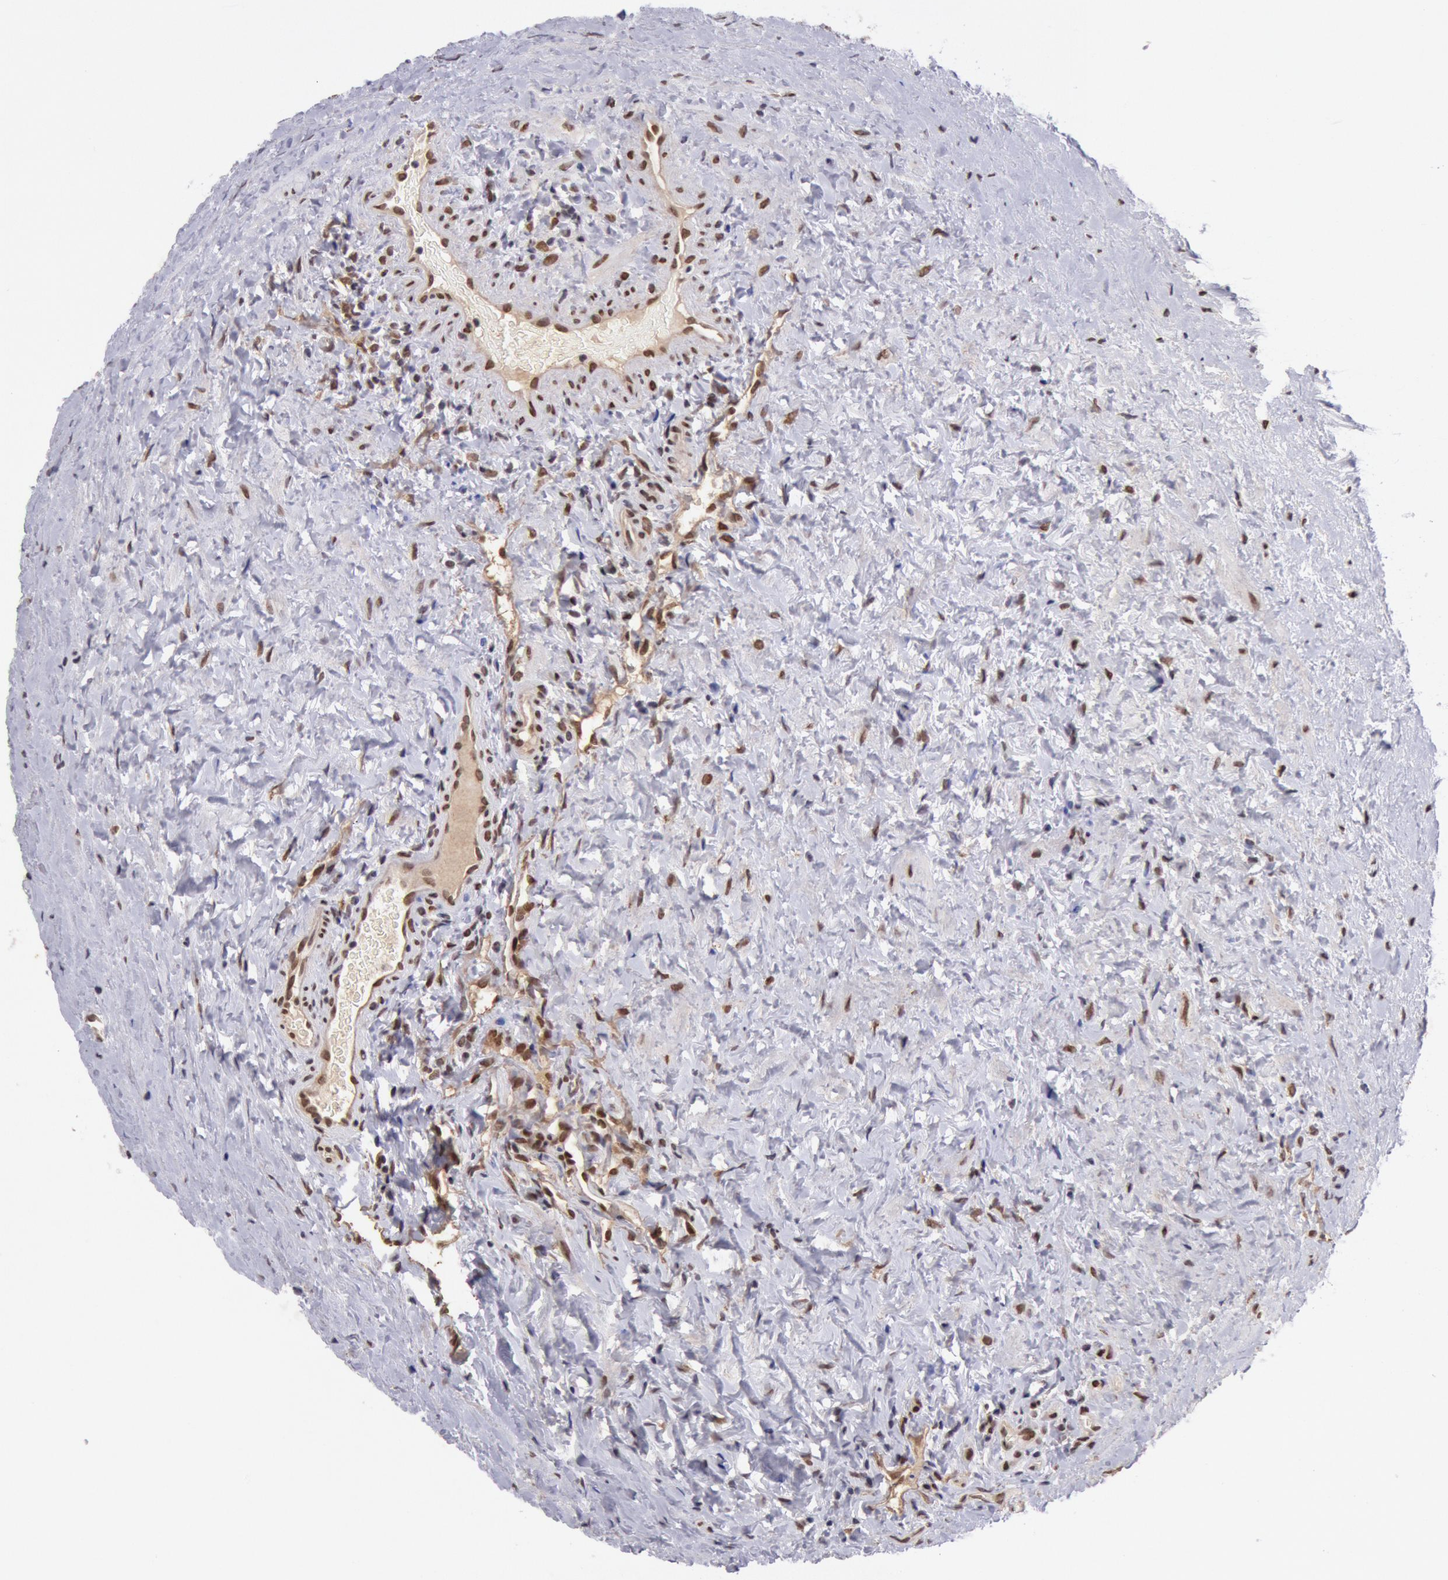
{"staining": {"intensity": "strong", "quantity": "25%-75%", "location": "cytoplasmic/membranous,nuclear"}, "tissue": "testis cancer", "cell_type": "Tumor cells", "image_type": "cancer", "snomed": [{"axis": "morphology", "description": "Carcinoma, Embryonal, NOS"}, {"axis": "topography", "description": "Testis"}], "caption": "This photomicrograph exhibits immunohistochemistry (IHC) staining of testis embryonal carcinoma, with high strong cytoplasmic/membranous and nuclear staining in about 25%-75% of tumor cells.", "gene": "CDKN2B", "patient": {"sex": "male", "age": 31}}